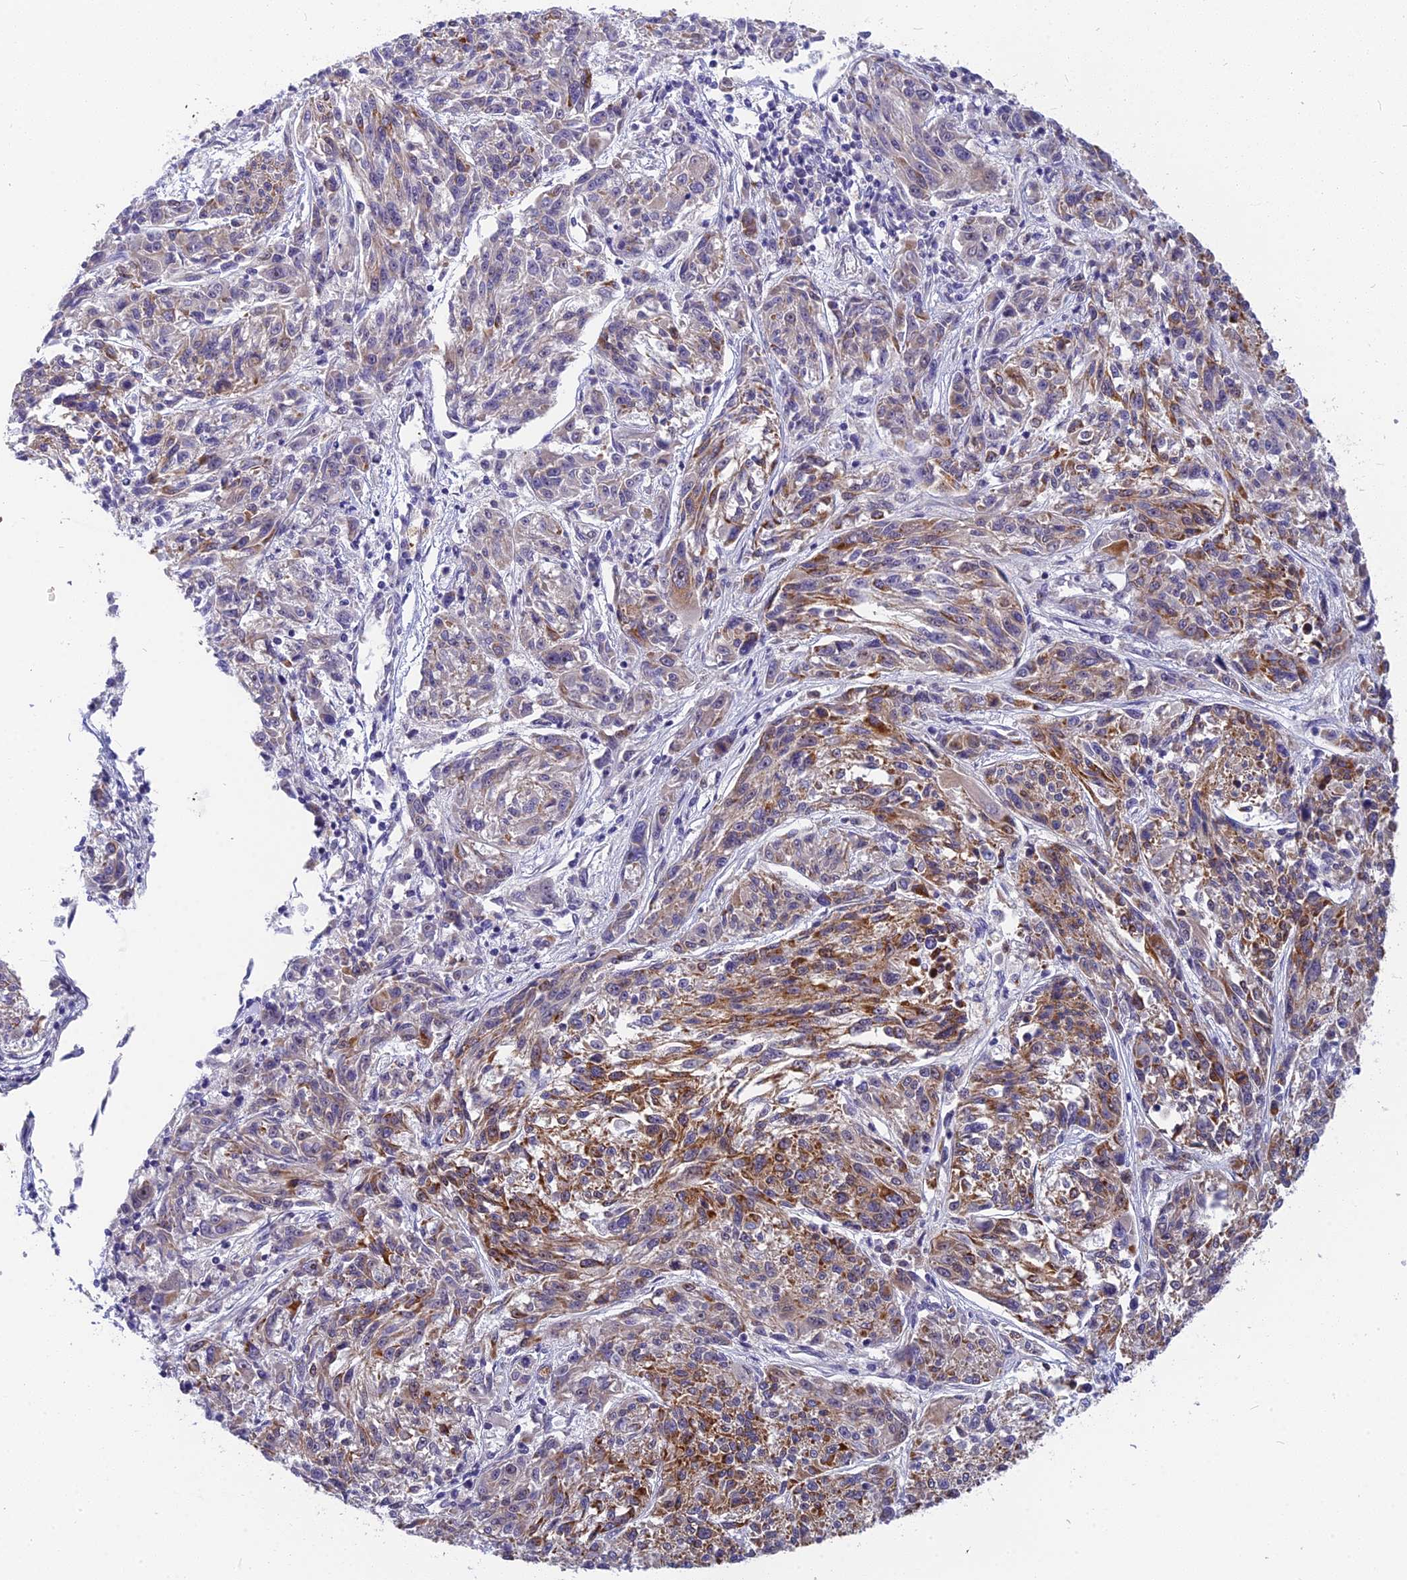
{"staining": {"intensity": "moderate", "quantity": "25%-75%", "location": "cytoplasmic/membranous"}, "tissue": "melanoma", "cell_type": "Tumor cells", "image_type": "cancer", "snomed": [{"axis": "morphology", "description": "Malignant melanoma, NOS"}, {"axis": "topography", "description": "Skin"}], "caption": "This image displays immunohistochemistry staining of melanoma, with medium moderate cytoplasmic/membranous positivity in about 25%-75% of tumor cells.", "gene": "CMC1", "patient": {"sex": "male", "age": 53}}